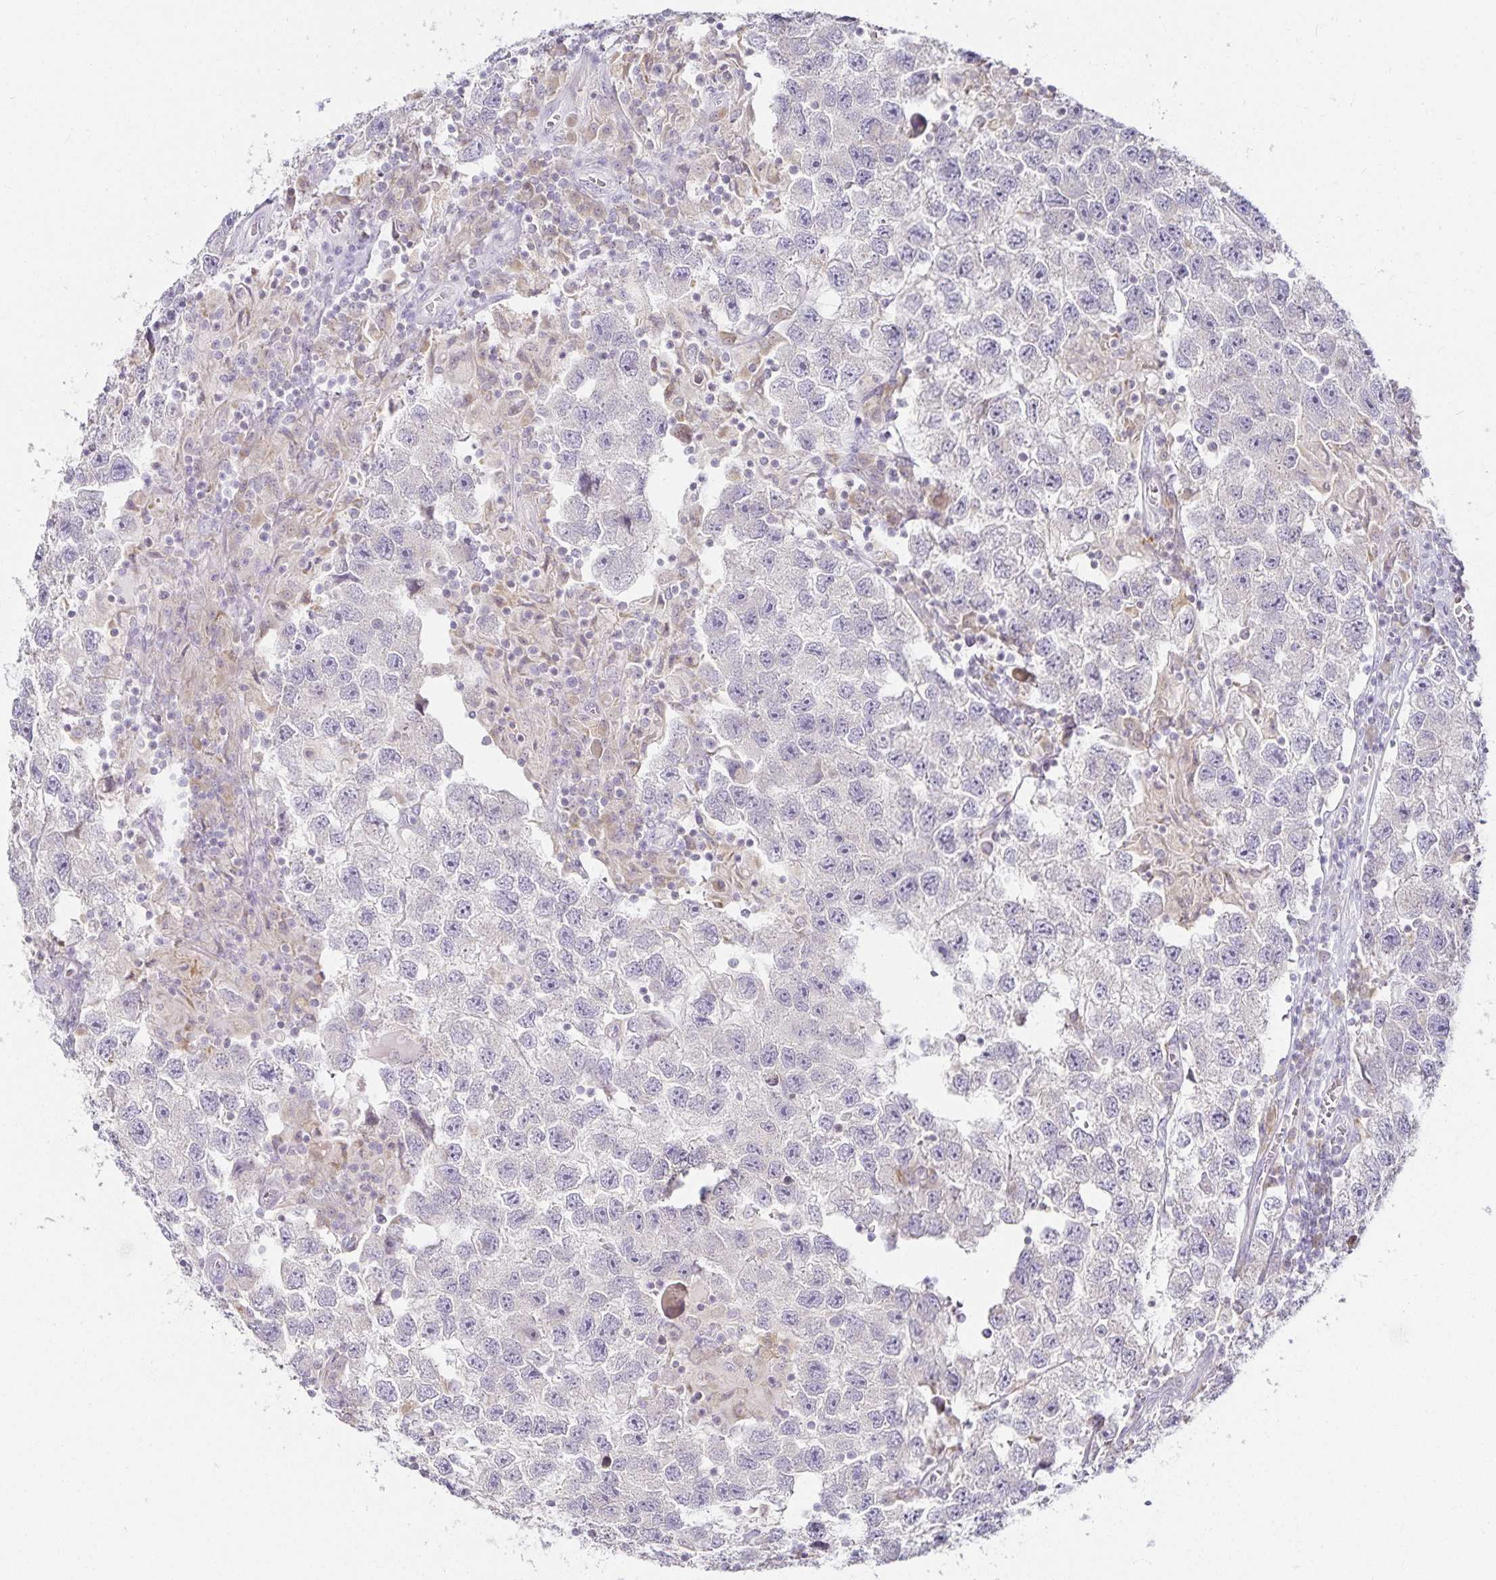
{"staining": {"intensity": "negative", "quantity": "none", "location": "none"}, "tissue": "testis cancer", "cell_type": "Tumor cells", "image_type": "cancer", "snomed": [{"axis": "morphology", "description": "Seminoma, NOS"}, {"axis": "topography", "description": "Testis"}], "caption": "High magnification brightfield microscopy of testis cancer (seminoma) stained with DAB (brown) and counterstained with hematoxylin (blue): tumor cells show no significant expression.", "gene": "GP2", "patient": {"sex": "male", "age": 26}}